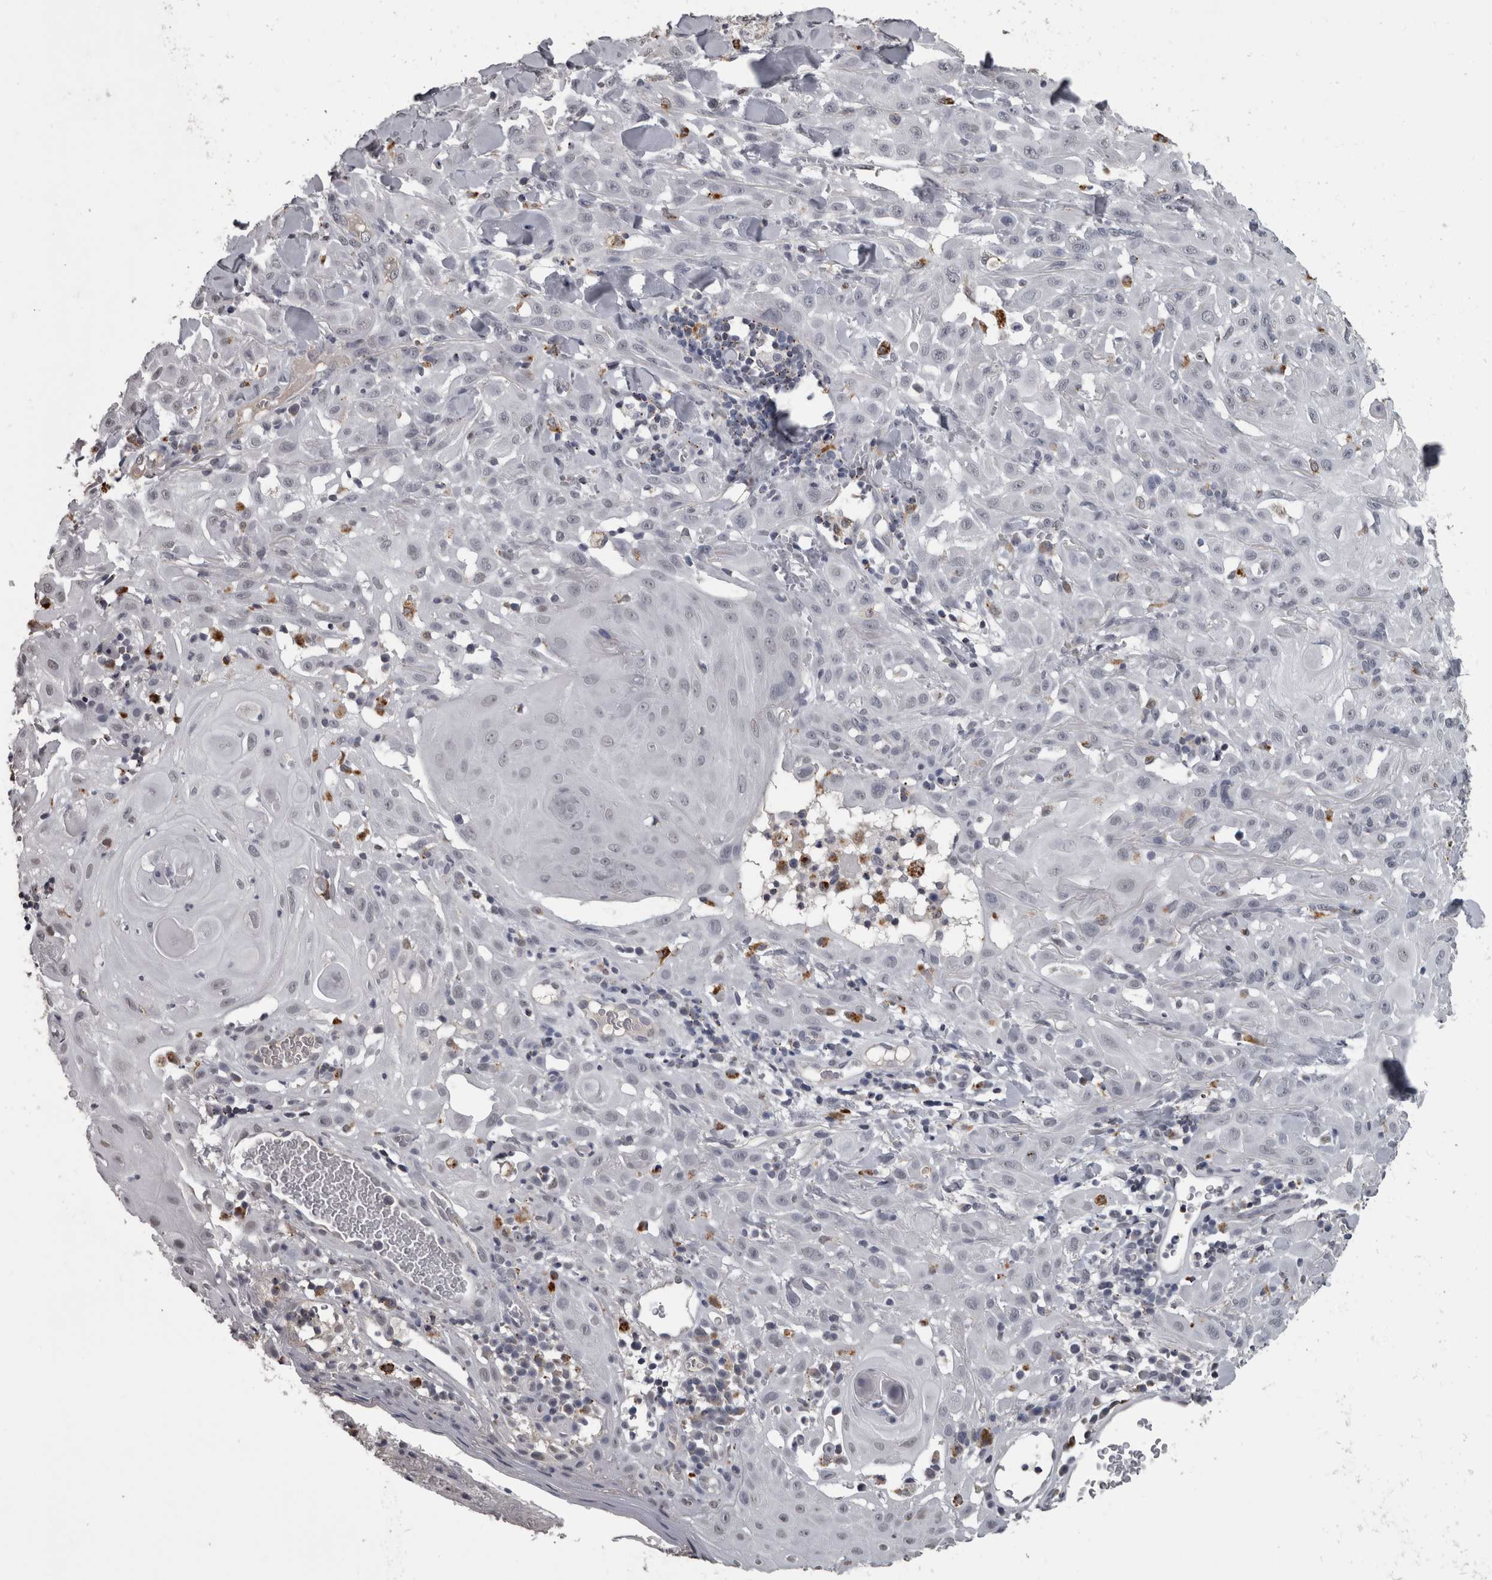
{"staining": {"intensity": "negative", "quantity": "none", "location": "none"}, "tissue": "skin cancer", "cell_type": "Tumor cells", "image_type": "cancer", "snomed": [{"axis": "morphology", "description": "Squamous cell carcinoma, NOS"}, {"axis": "topography", "description": "Skin"}], "caption": "Immunohistochemical staining of skin squamous cell carcinoma demonstrates no significant positivity in tumor cells.", "gene": "NAAA", "patient": {"sex": "male", "age": 24}}